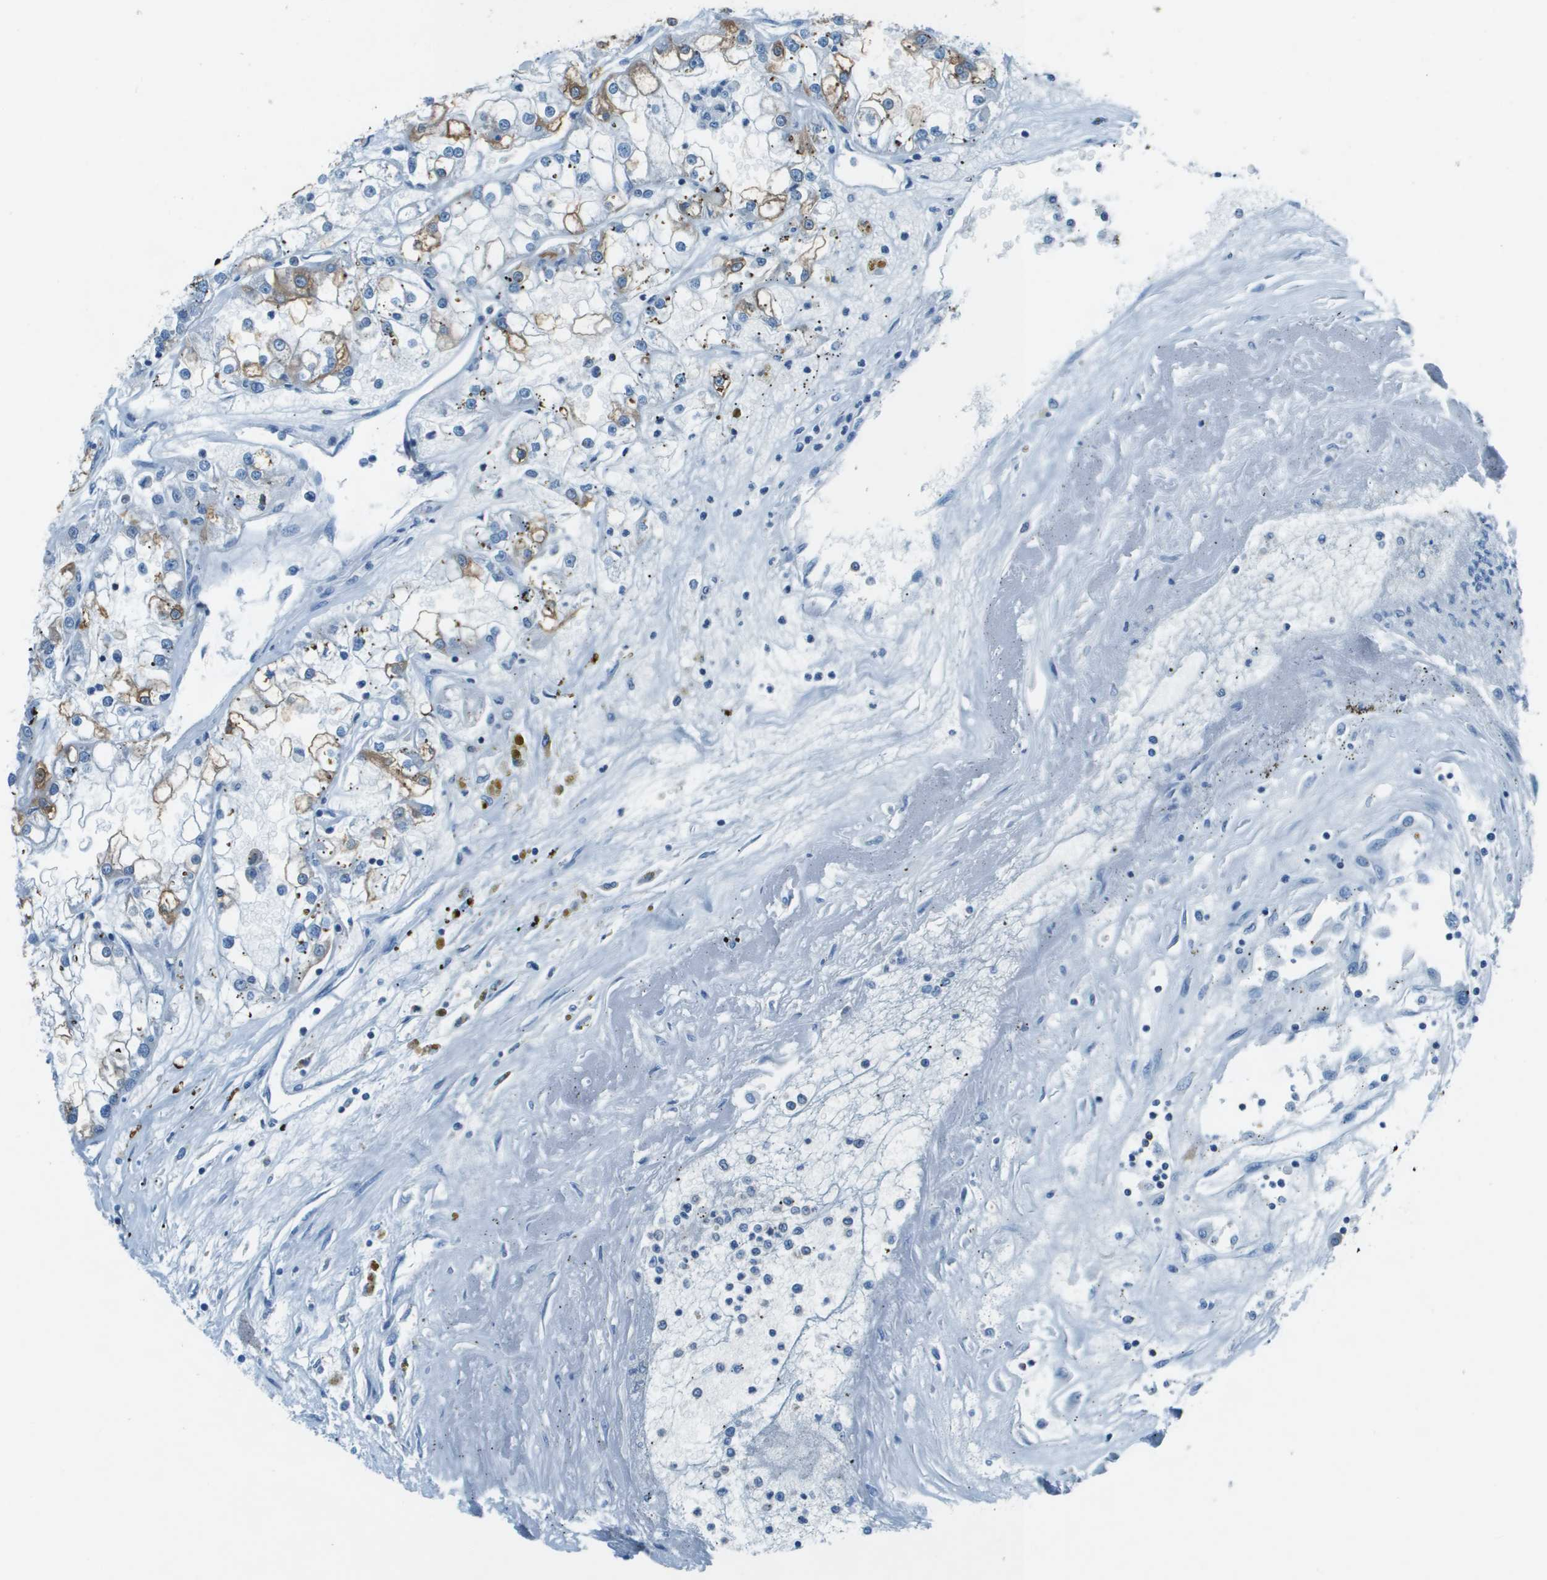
{"staining": {"intensity": "moderate", "quantity": "25%-75%", "location": "cytoplasmic/membranous"}, "tissue": "renal cancer", "cell_type": "Tumor cells", "image_type": "cancer", "snomed": [{"axis": "morphology", "description": "Adenocarcinoma, NOS"}, {"axis": "topography", "description": "Kidney"}], "caption": "An image of renal cancer stained for a protein demonstrates moderate cytoplasmic/membranous brown staining in tumor cells.", "gene": "SLC16A10", "patient": {"sex": "female", "age": 52}}